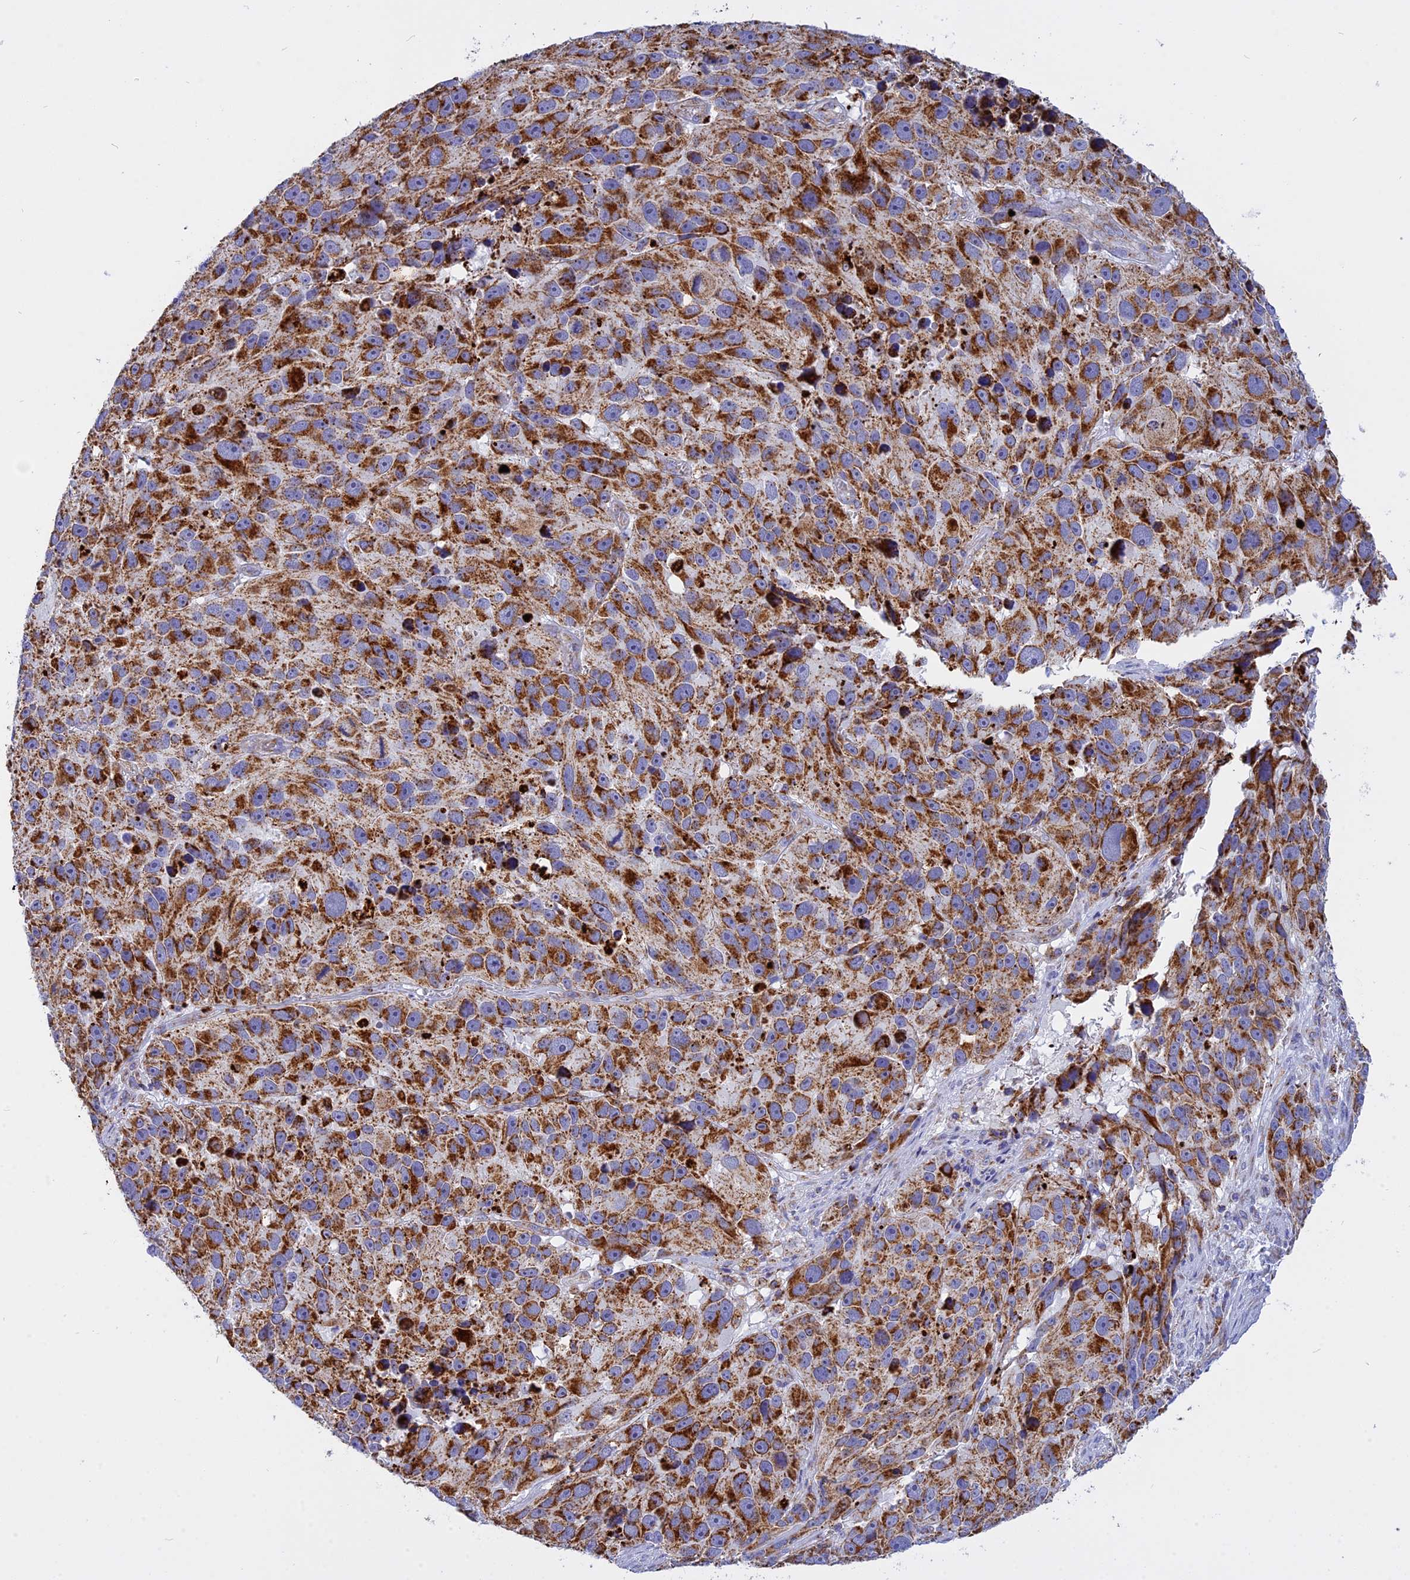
{"staining": {"intensity": "strong", "quantity": ">75%", "location": "cytoplasmic/membranous"}, "tissue": "melanoma", "cell_type": "Tumor cells", "image_type": "cancer", "snomed": [{"axis": "morphology", "description": "Malignant melanoma, NOS"}, {"axis": "topography", "description": "Skin"}], "caption": "Human malignant melanoma stained for a protein (brown) reveals strong cytoplasmic/membranous positive expression in approximately >75% of tumor cells.", "gene": "VDAC2", "patient": {"sex": "male", "age": 84}}